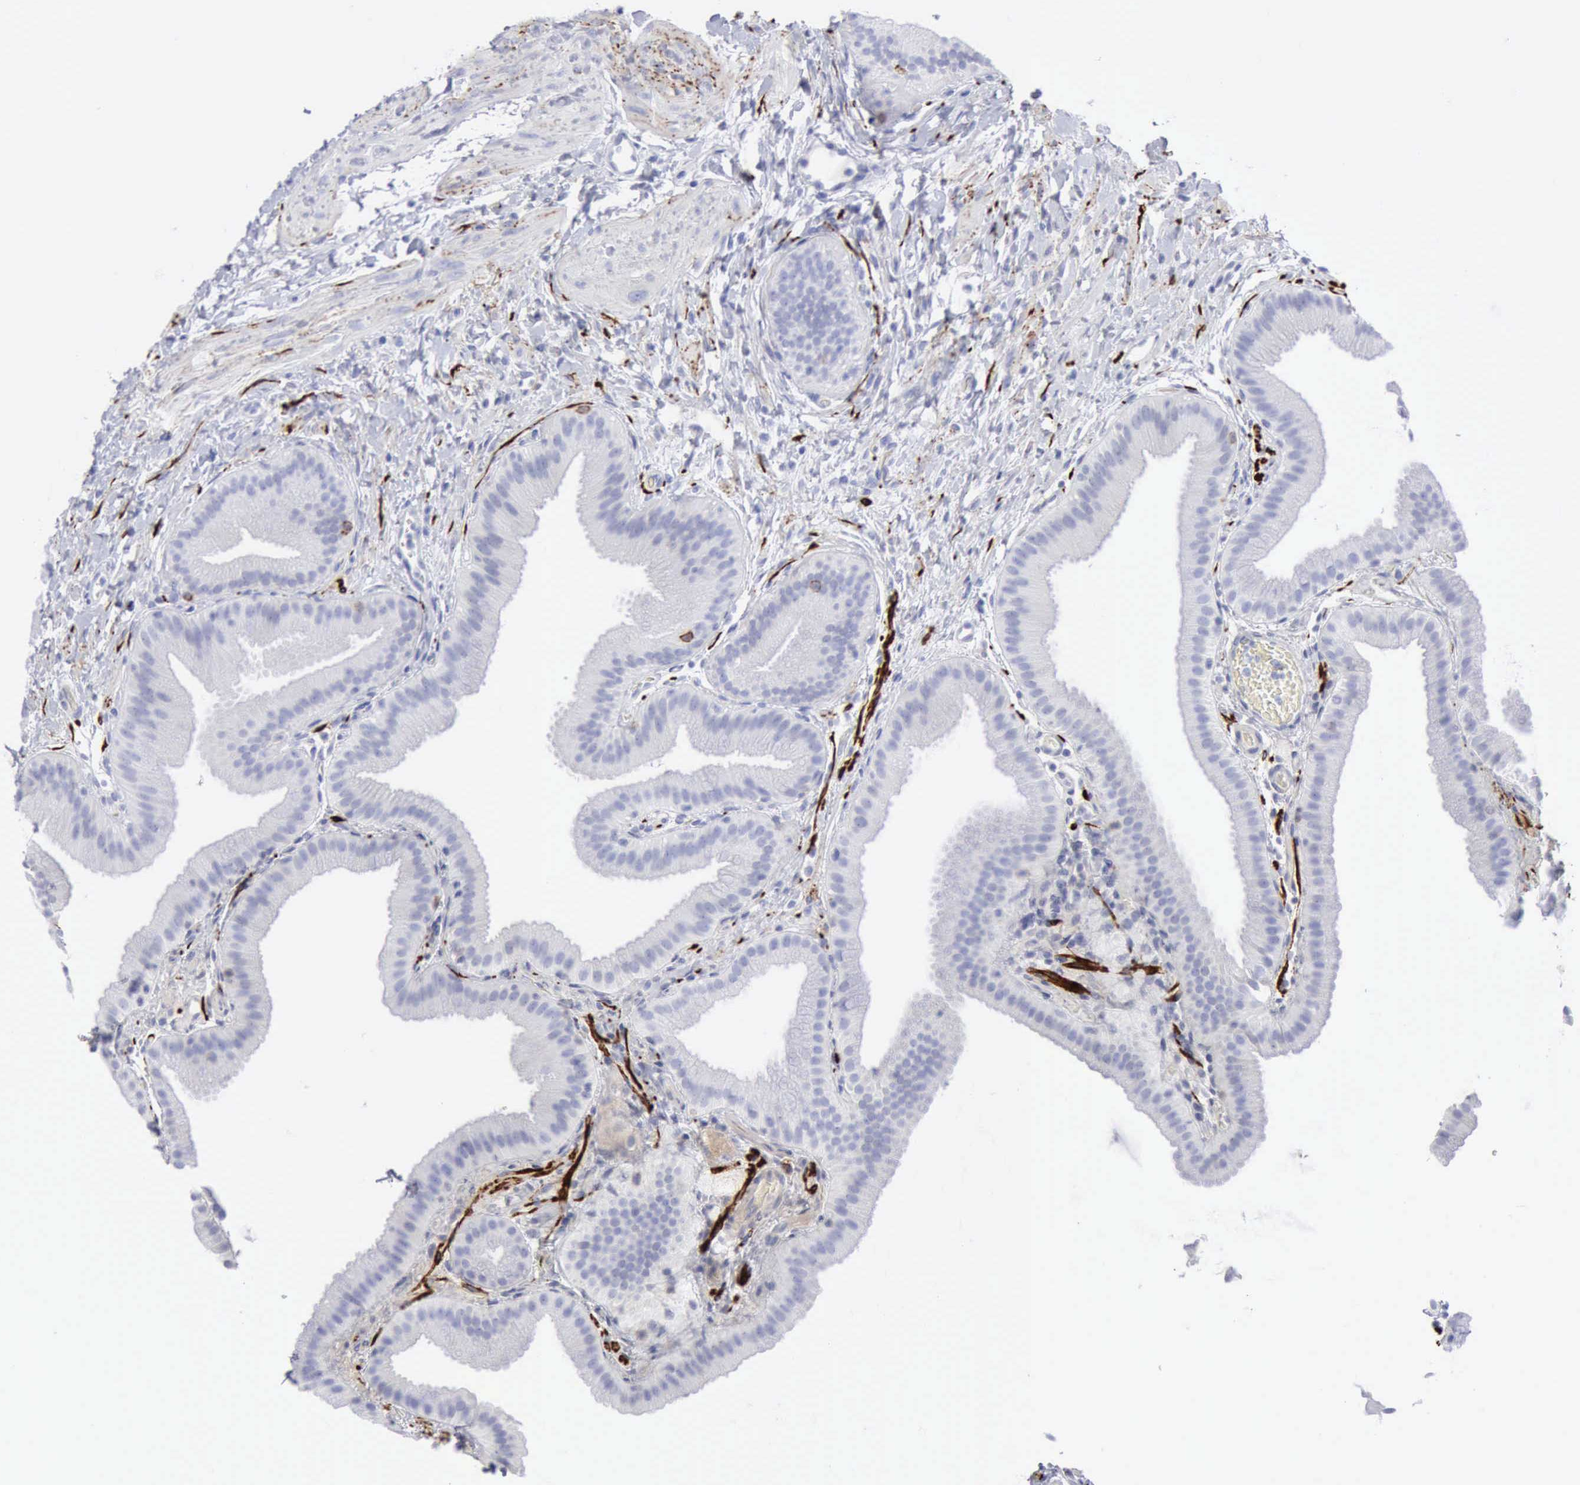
{"staining": {"intensity": "negative", "quantity": "none", "location": "none"}, "tissue": "gallbladder", "cell_type": "Glandular cells", "image_type": "normal", "snomed": [{"axis": "morphology", "description": "Normal tissue, NOS"}, {"axis": "topography", "description": "Gallbladder"}], "caption": "The micrograph reveals no significant positivity in glandular cells of gallbladder.", "gene": "NCAM1", "patient": {"sex": "female", "age": 63}}